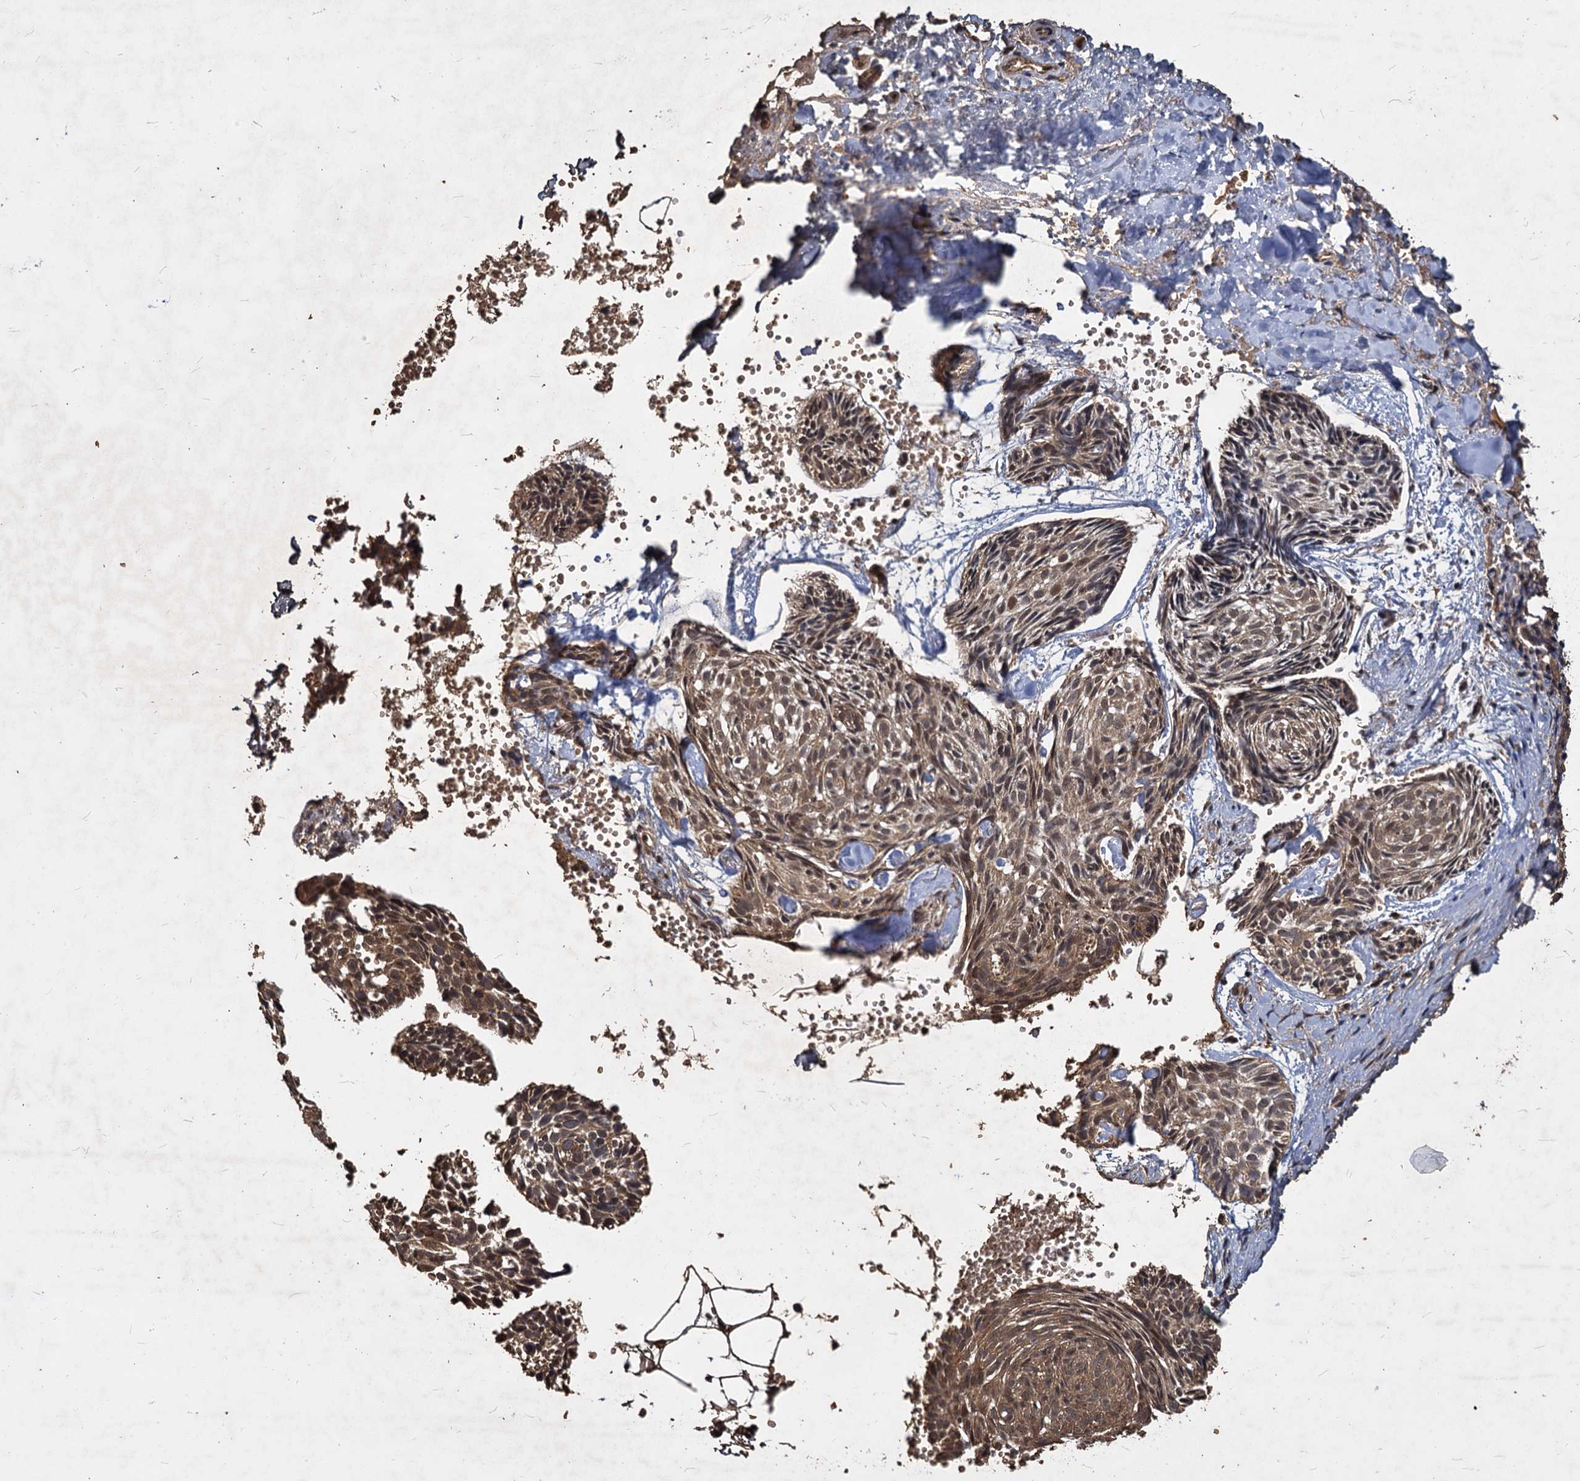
{"staining": {"intensity": "moderate", "quantity": ">75%", "location": "cytoplasmic/membranous,nuclear"}, "tissue": "skin cancer", "cell_type": "Tumor cells", "image_type": "cancer", "snomed": [{"axis": "morphology", "description": "Normal tissue, NOS"}, {"axis": "morphology", "description": "Basal cell carcinoma"}, {"axis": "topography", "description": "Skin"}], "caption": "About >75% of tumor cells in skin basal cell carcinoma show moderate cytoplasmic/membranous and nuclear protein staining as visualized by brown immunohistochemical staining.", "gene": "VPS51", "patient": {"sex": "male", "age": 66}}